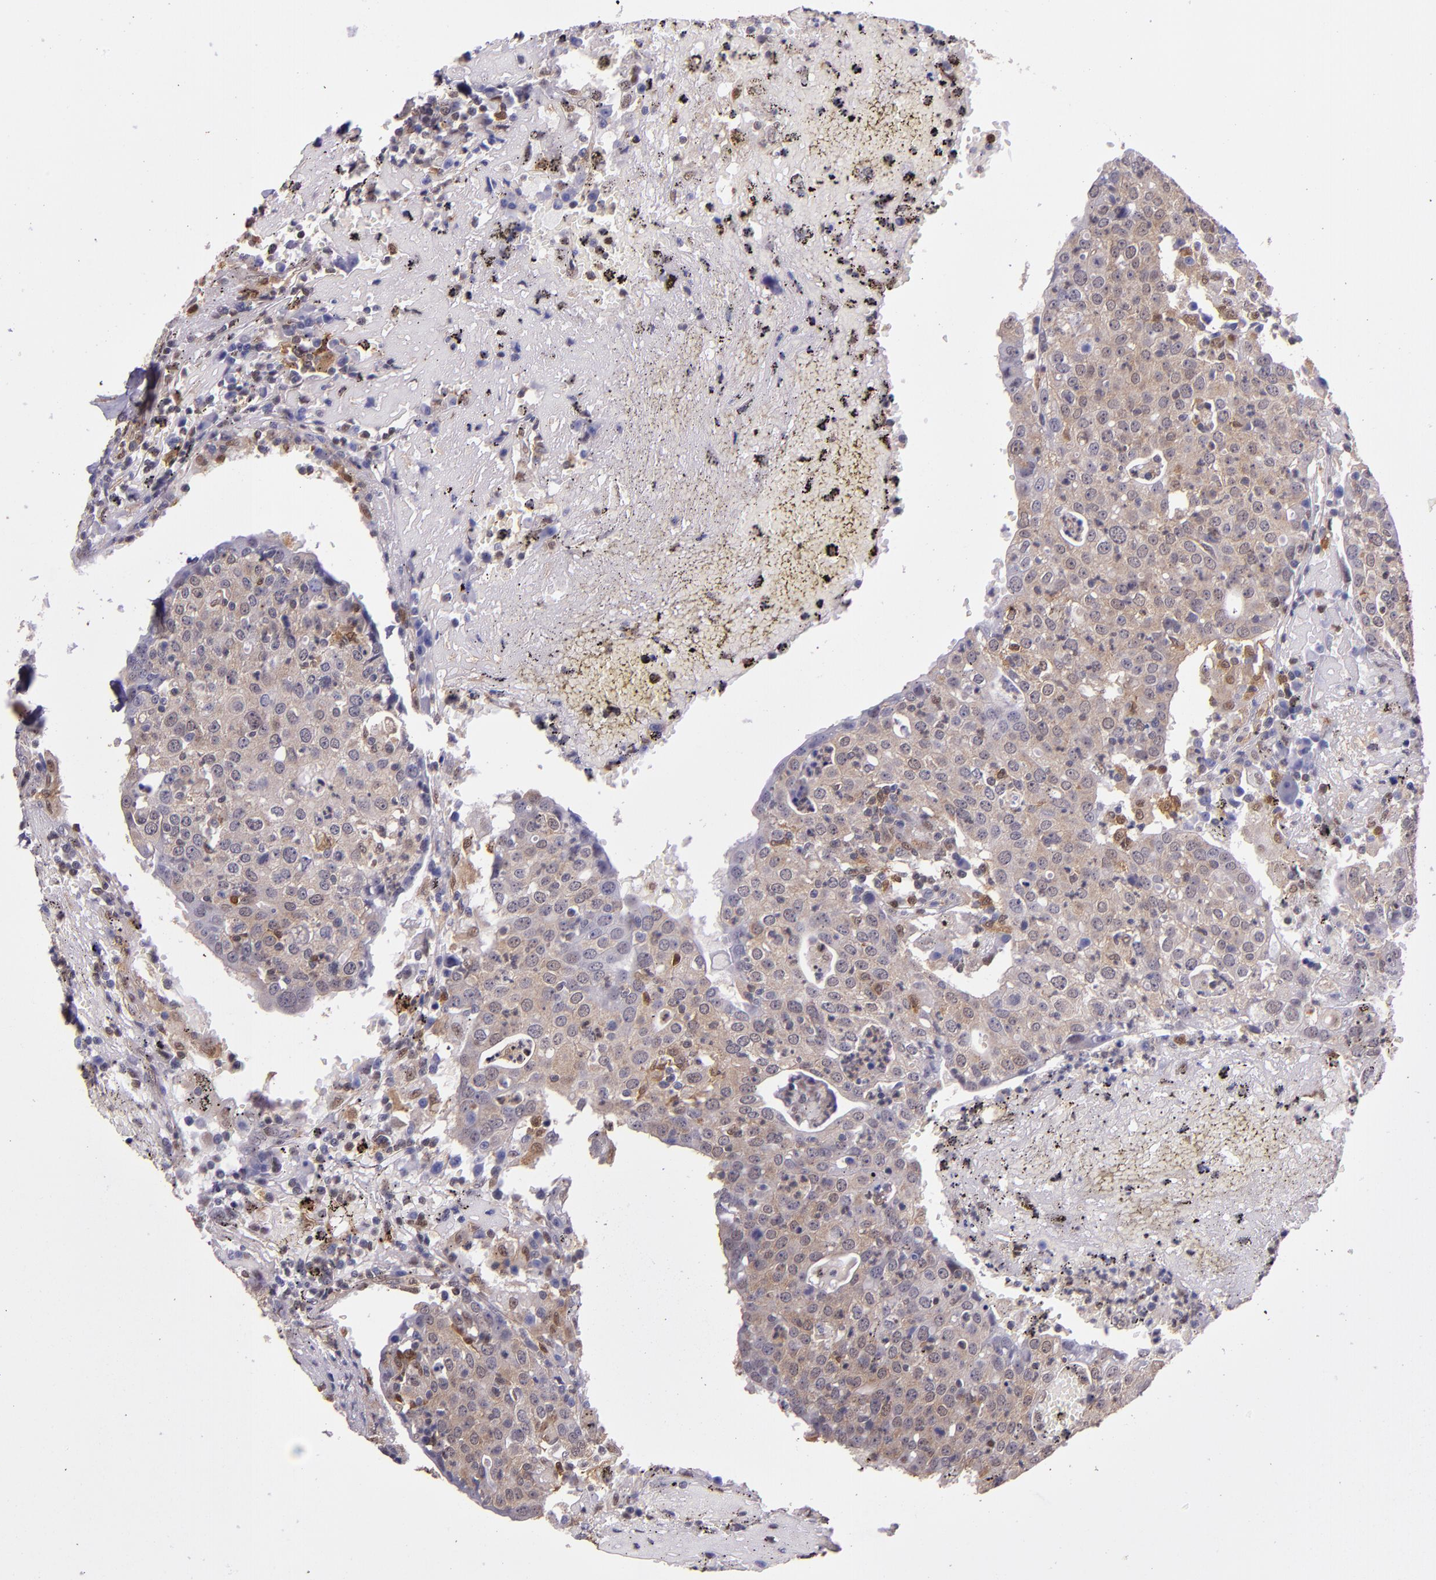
{"staining": {"intensity": "weak", "quantity": ">75%", "location": "cytoplasmic/membranous,nuclear"}, "tissue": "head and neck cancer", "cell_type": "Tumor cells", "image_type": "cancer", "snomed": [{"axis": "morphology", "description": "Adenocarcinoma, NOS"}, {"axis": "topography", "description": "Salivary gland"}, {"axis": "topography", "description": "Head-Neck"}], "caption": "Immunohistochemistry micrograph of human head and neck adenocarcinoma stained for a protein (brown), which shows low levels of weak cytoplasmic/membranous and nuclear expression in approximately >75% of tumor cells.", "gene": "STAT6", "patient": {"sex": "female", "age": 65}}